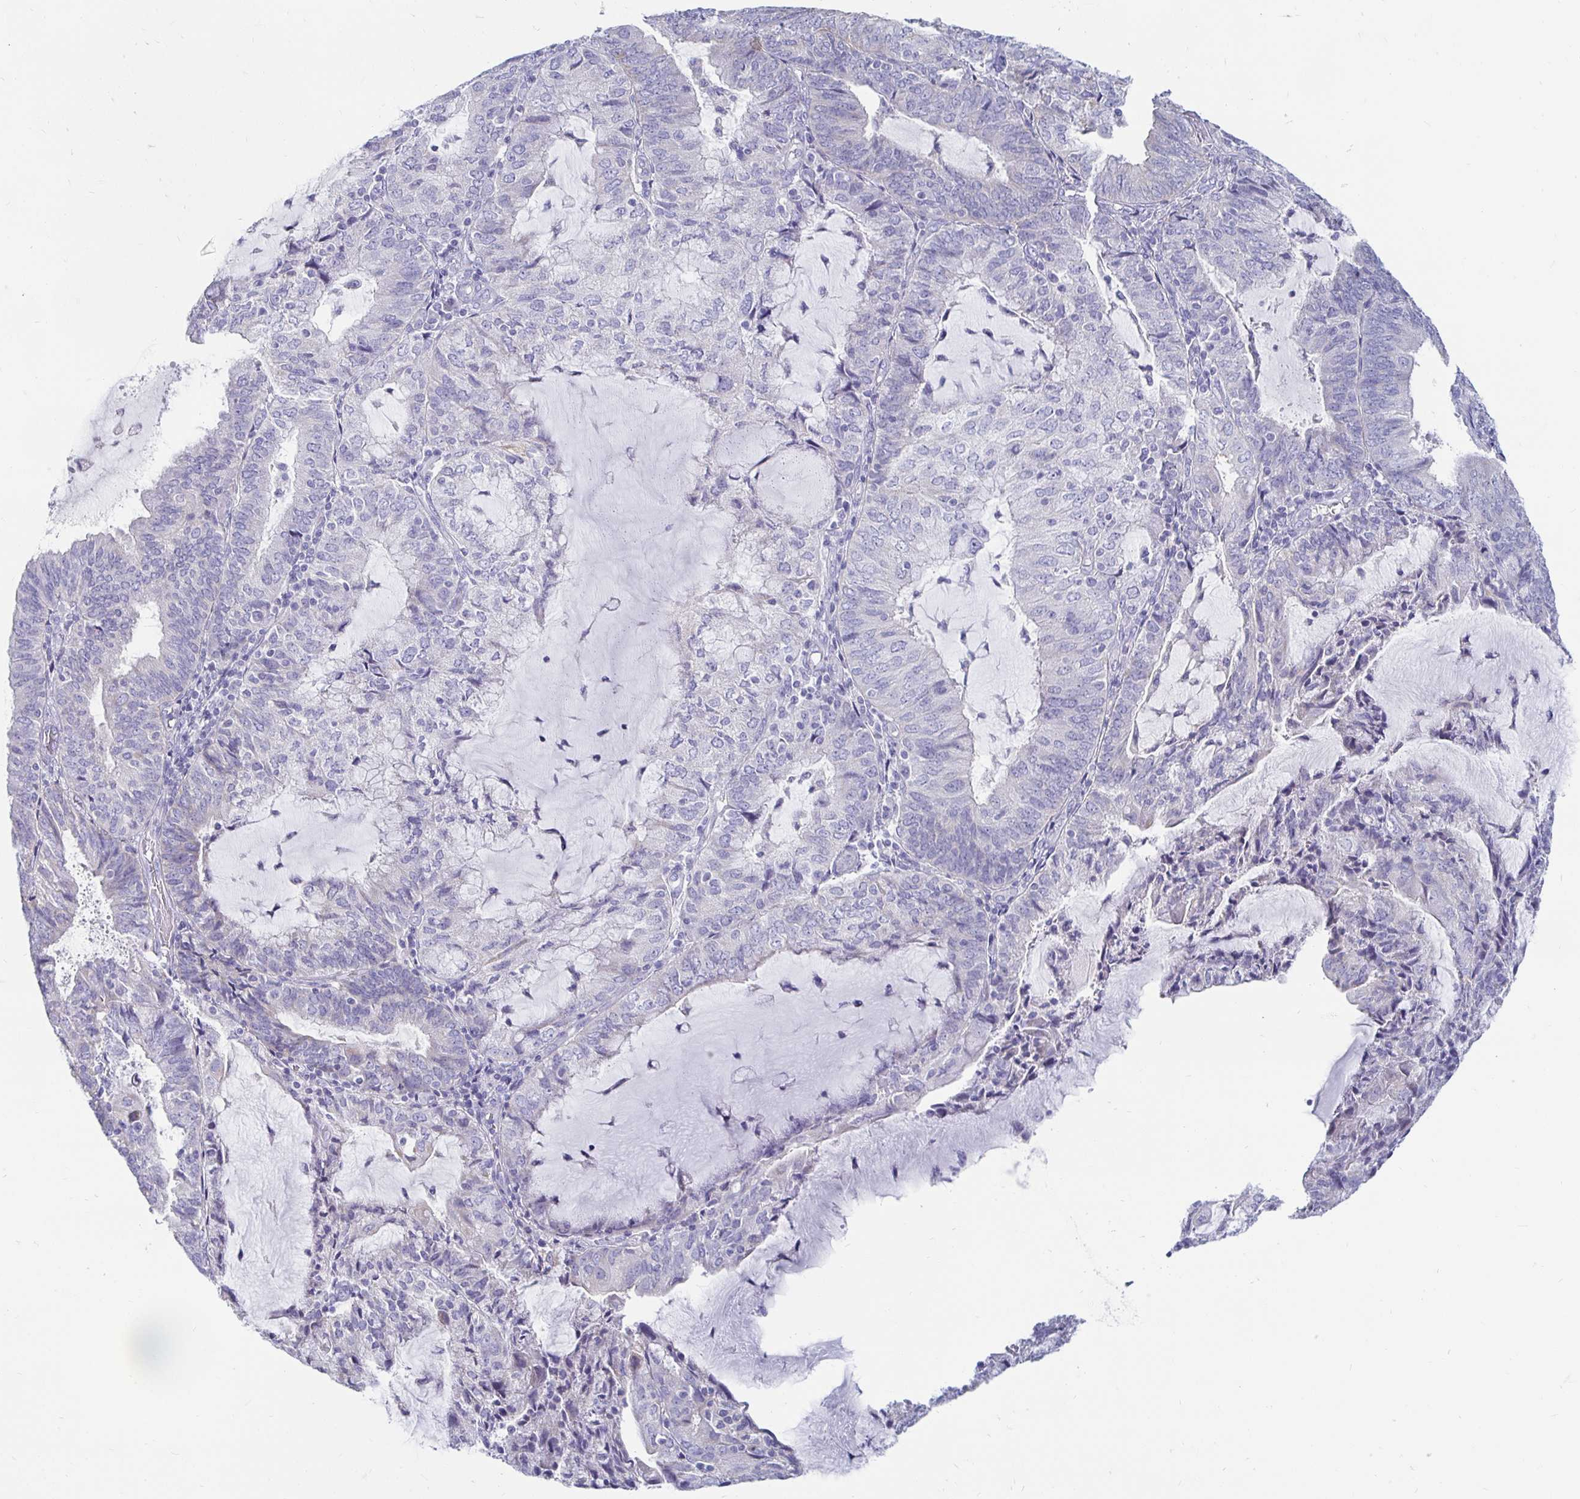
{"staining": {"intensity": "negative", "quantity": "none", "location": "none"}, "tissue": "endometrial cancer", "cell_type": "Tumor cells", "image_type": "cancer", "snomed": [{"axis": "morphology", "description": "Adenocarcinoma, NOS"}, {"axis": "topography", "description": "Endometrium"}], "caption": "The histopathology image exhibits no staining of tumor cells in adenocarcinoma (endometrial). Brightfield microscopy of IHC stained with DAB (brown) and hematoxylin (blue), captured at high magnification.", "gene": "PEG10", "patient": {"sex": "female", "age": 81}}